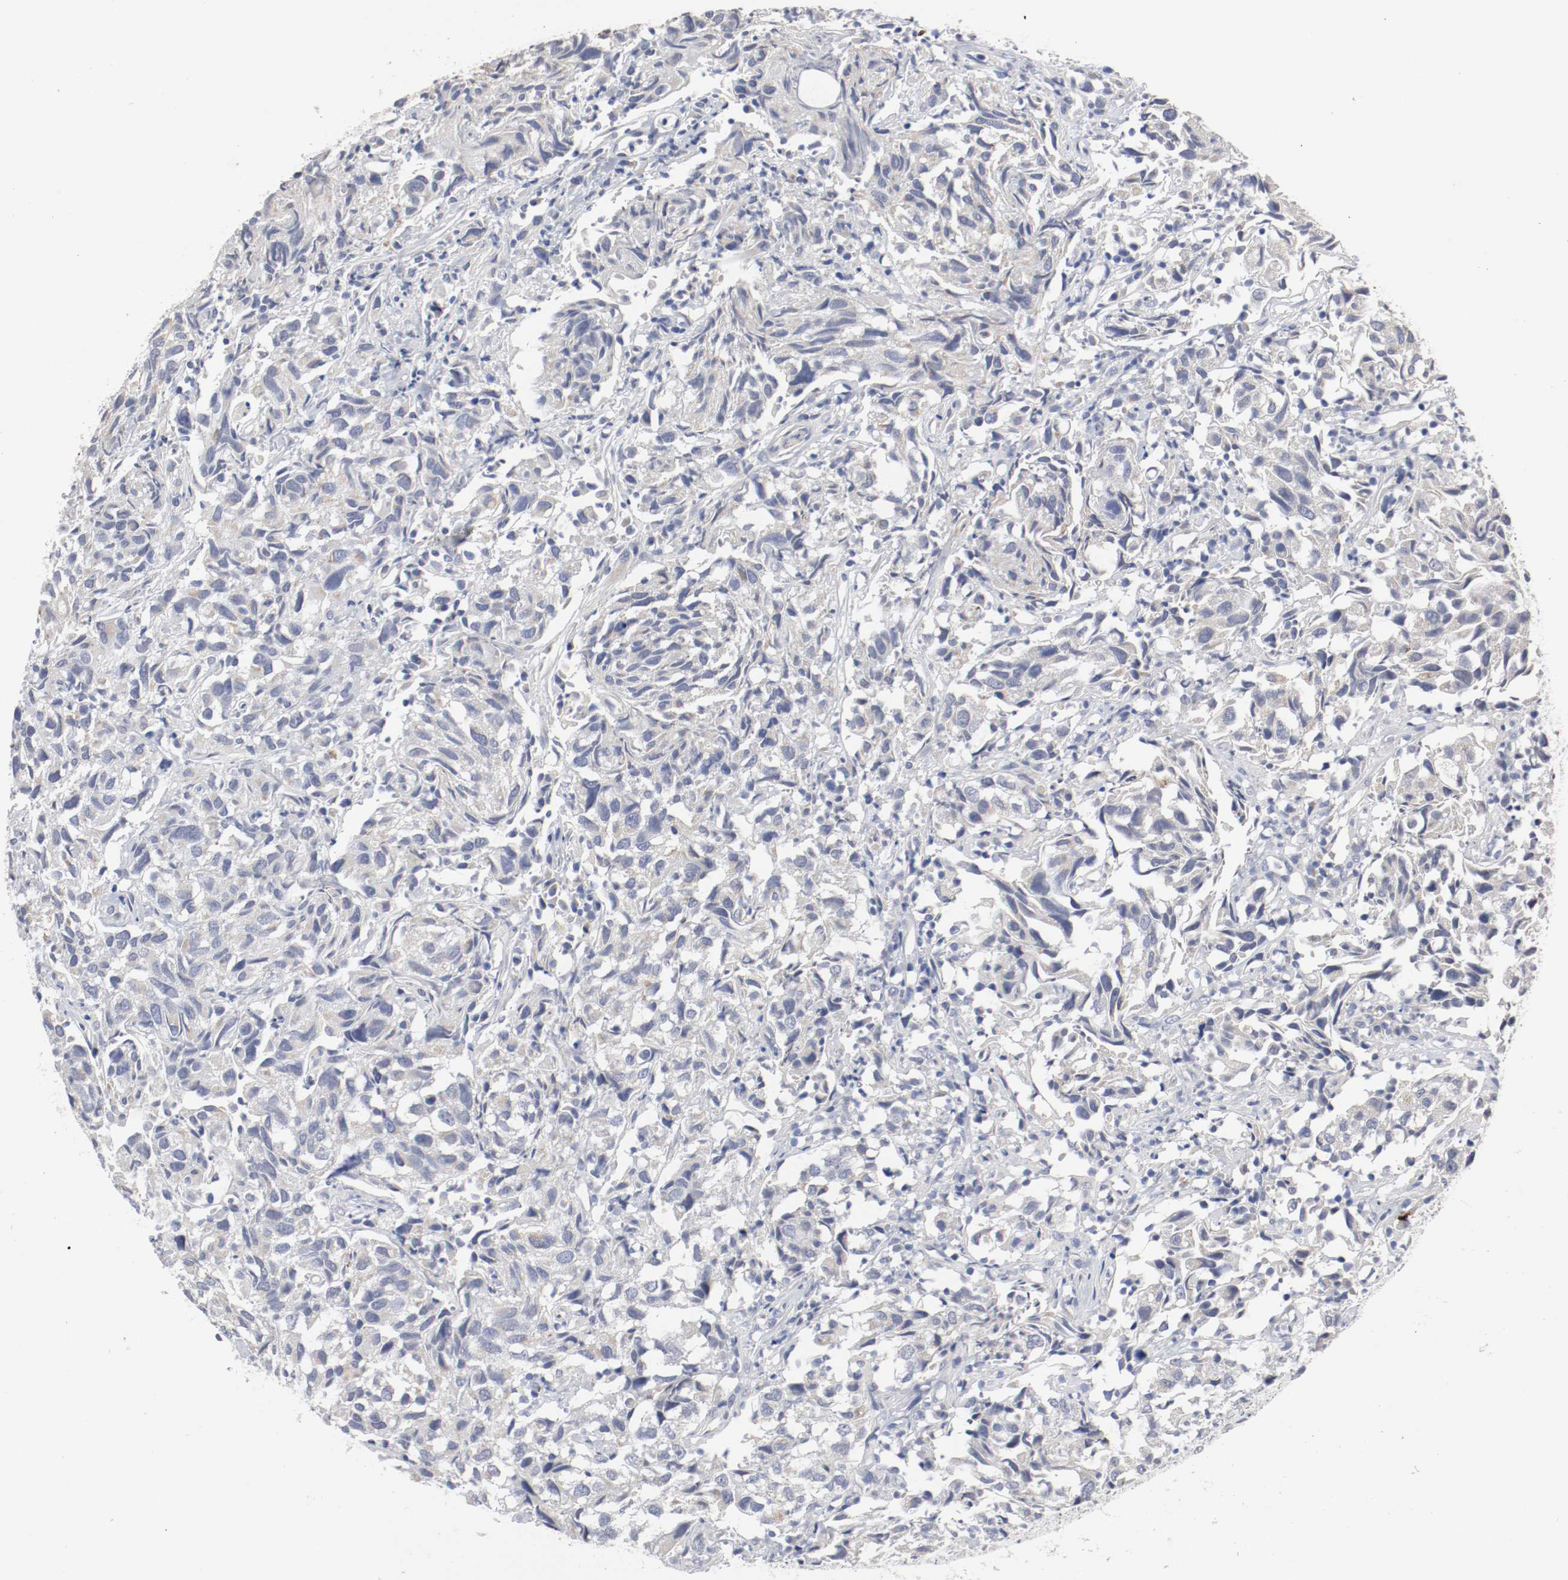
{"staining": {"intensity": "negative", "quantity": "none", "location": "none"}, "tissue": "urothelial cancer", "cell_type": "Tumor cells", "image_type": "cancer", "snomed": [{"axis": "morphology", "description": "Urothelial carcinoma, High grade"}, {"axis": "topography", "description": "Urinary bladder"}], "caption": "High power microscopy photomicrograph of an immunohistochemistry (IHC) image of urothelial cancer, revealing no significant expression in tumor cells.", "gene": "CEBPE", "patient": {"sex": "female", "age": 75}}